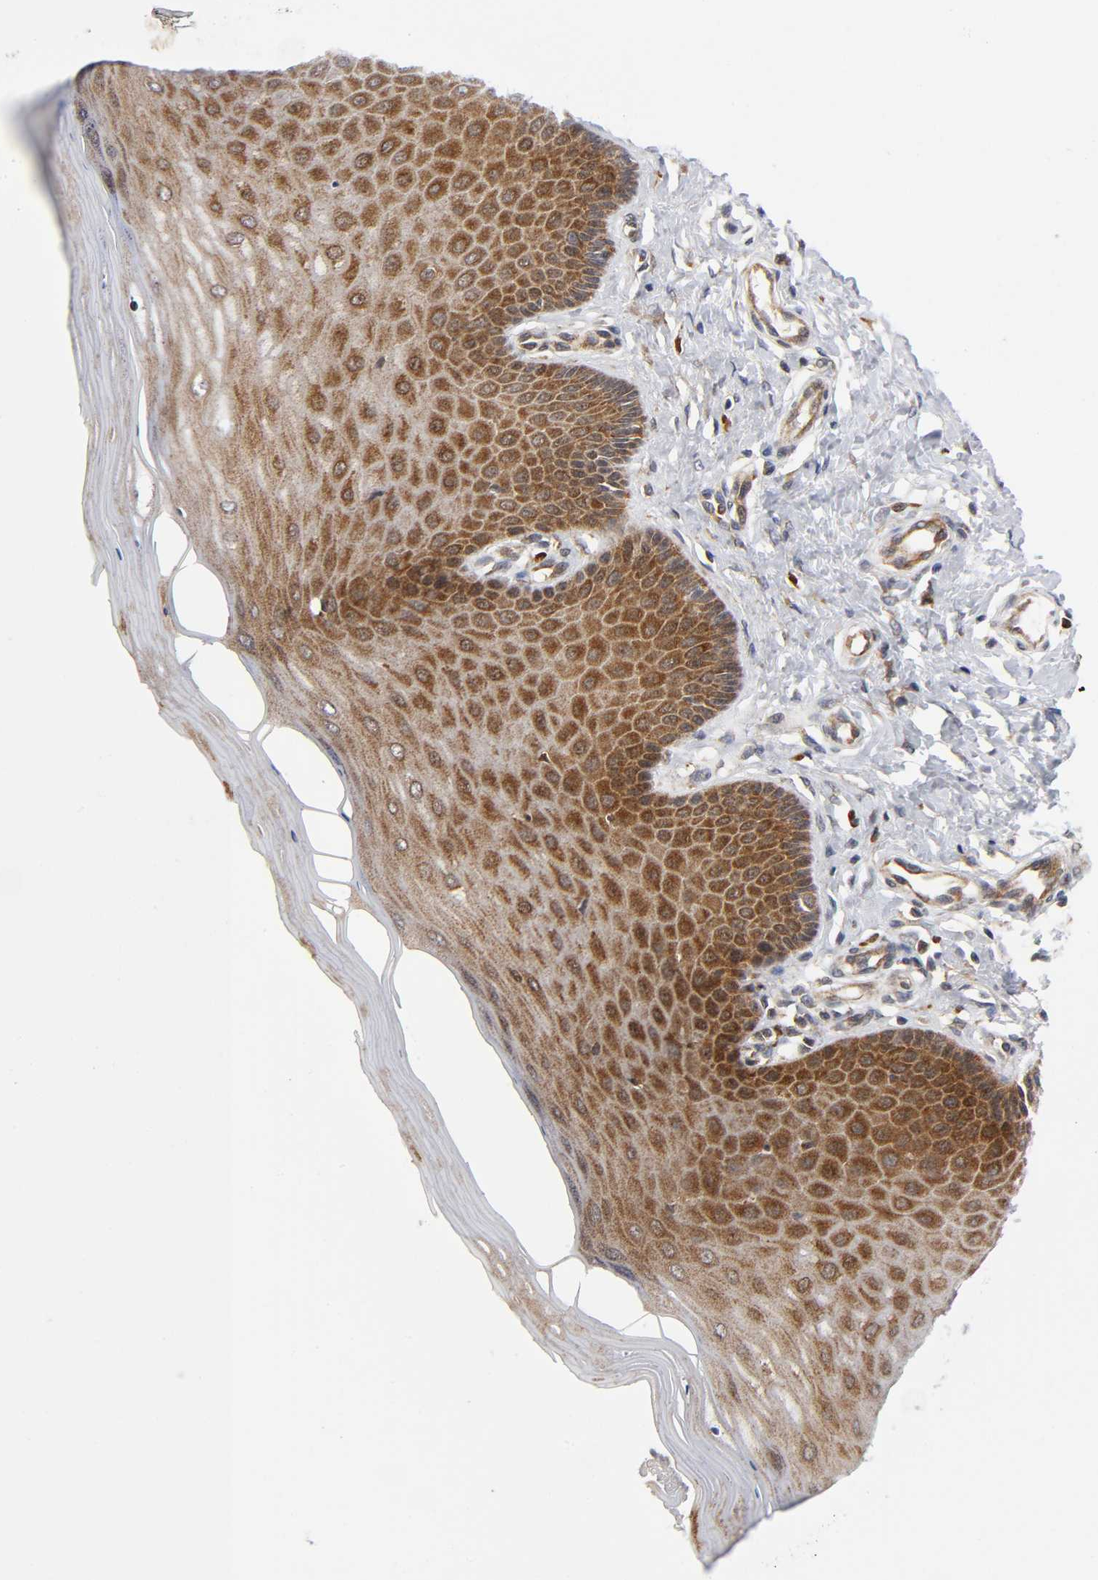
{"staining": {"intensity": "moderate", "quantity": ">75%", "location": "cytoplasmic/membranous"}, "tissue": "cervix", "cell_type": "Glandular cells", "image_type": "normal", "snomed": [{"axis": "morphology", "description": "Normal tissue, NOS"}, {"axis": "topography", "description": "Cervix"}], "caption": "A micrograph of cervix stained for a protein displays moderate cytoplasmic/membranous brown staining in glandular cells.", "gene": "EIF5", "patient": {"sex": "female", "age": 55}}